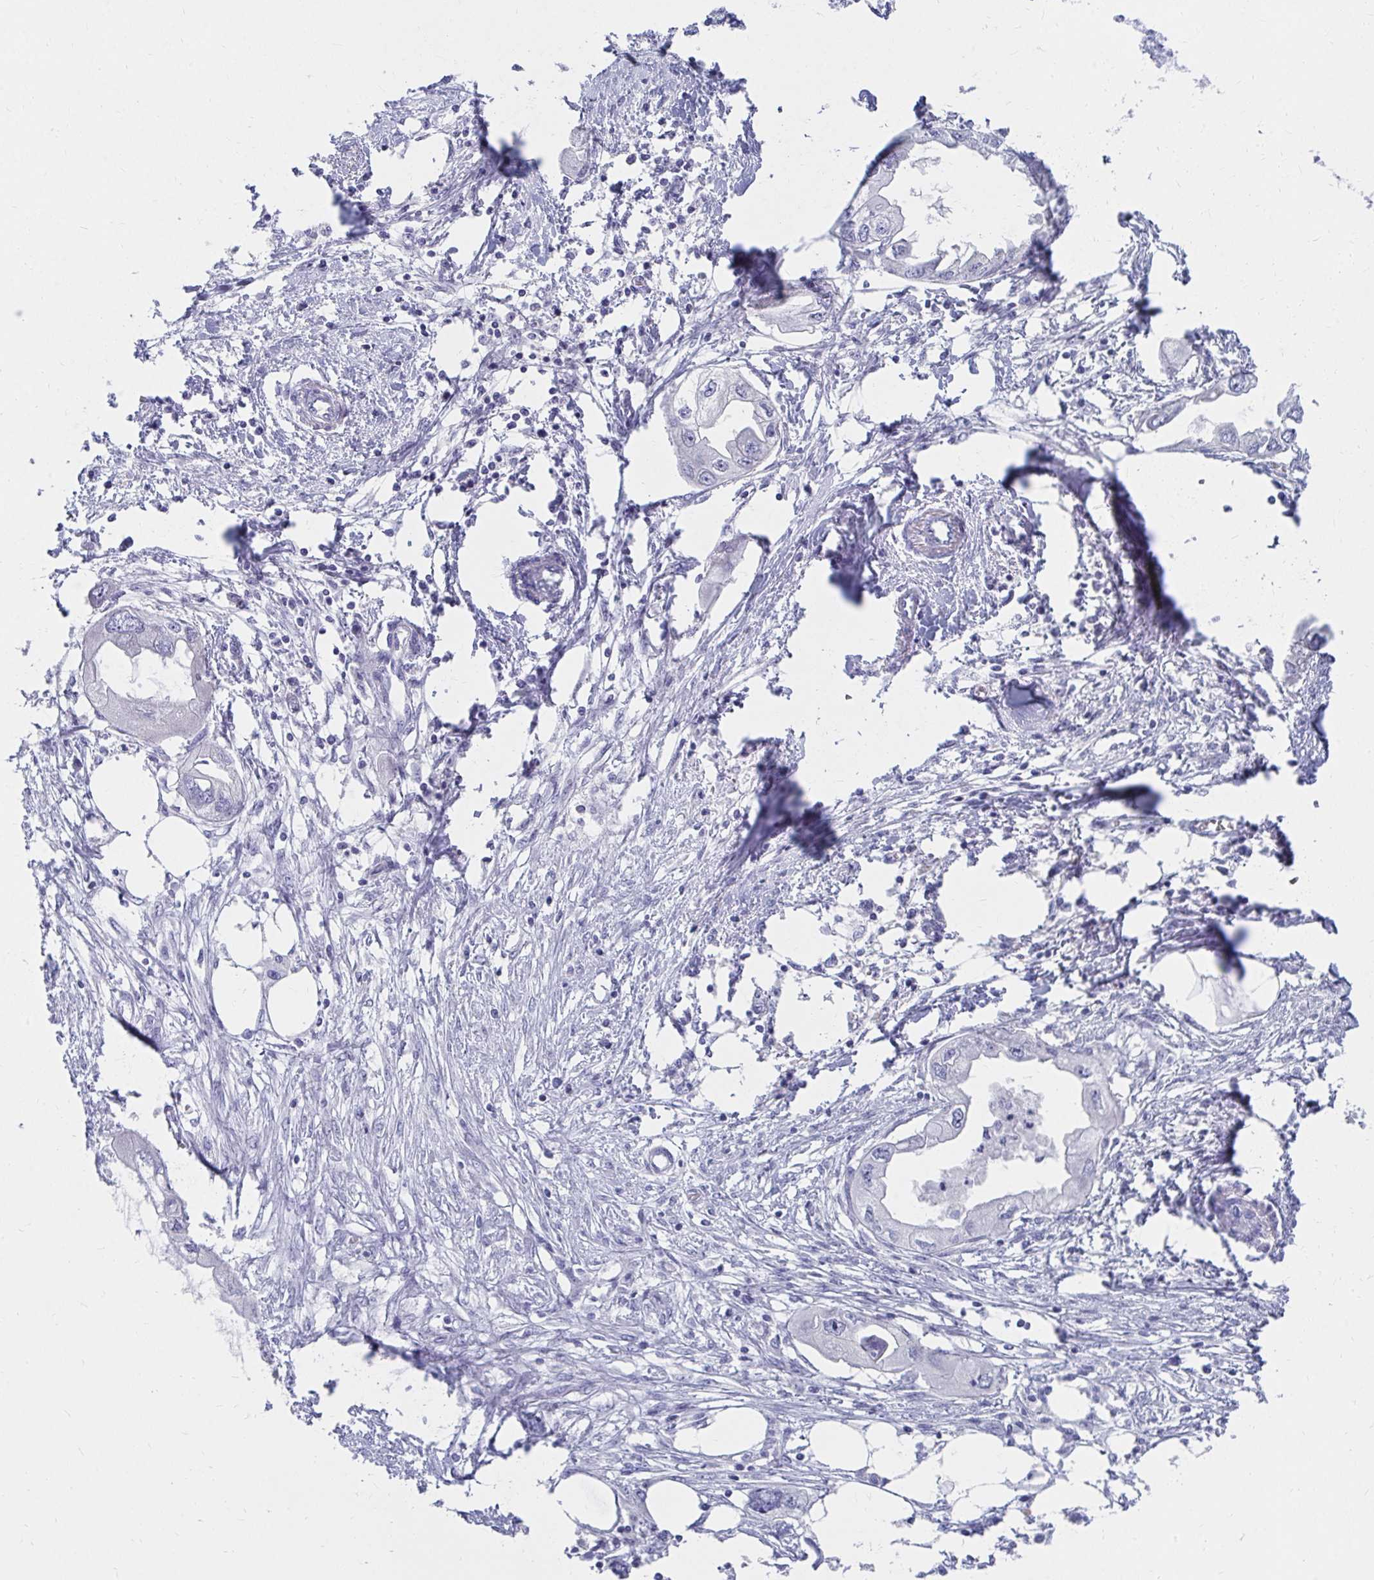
{"staining": {"intensity": "negative", "quantity": "none", "location": "none"}, "tissue": "endometrial cancer", "cell_type": "Tumor cells", "image_type": "cancer", "snomed": [{"axis": "morphology", "description": "Adenocarcinoma, NOS"}, {"axis": "morphology", "description": "Adenocarcinoma, metastatic, NOS"}, {"axis": "topography", "description": "Adipose tissue"}, {"axis": "topography", "description": "Endometrium"}], "caption": "This is an IHC photomicrograph of human adenocarcinoma (endometrial). There is no staining in tumor cells.", "gene": "C19orf81", "patient": {"sex": "female", "age": 67}}